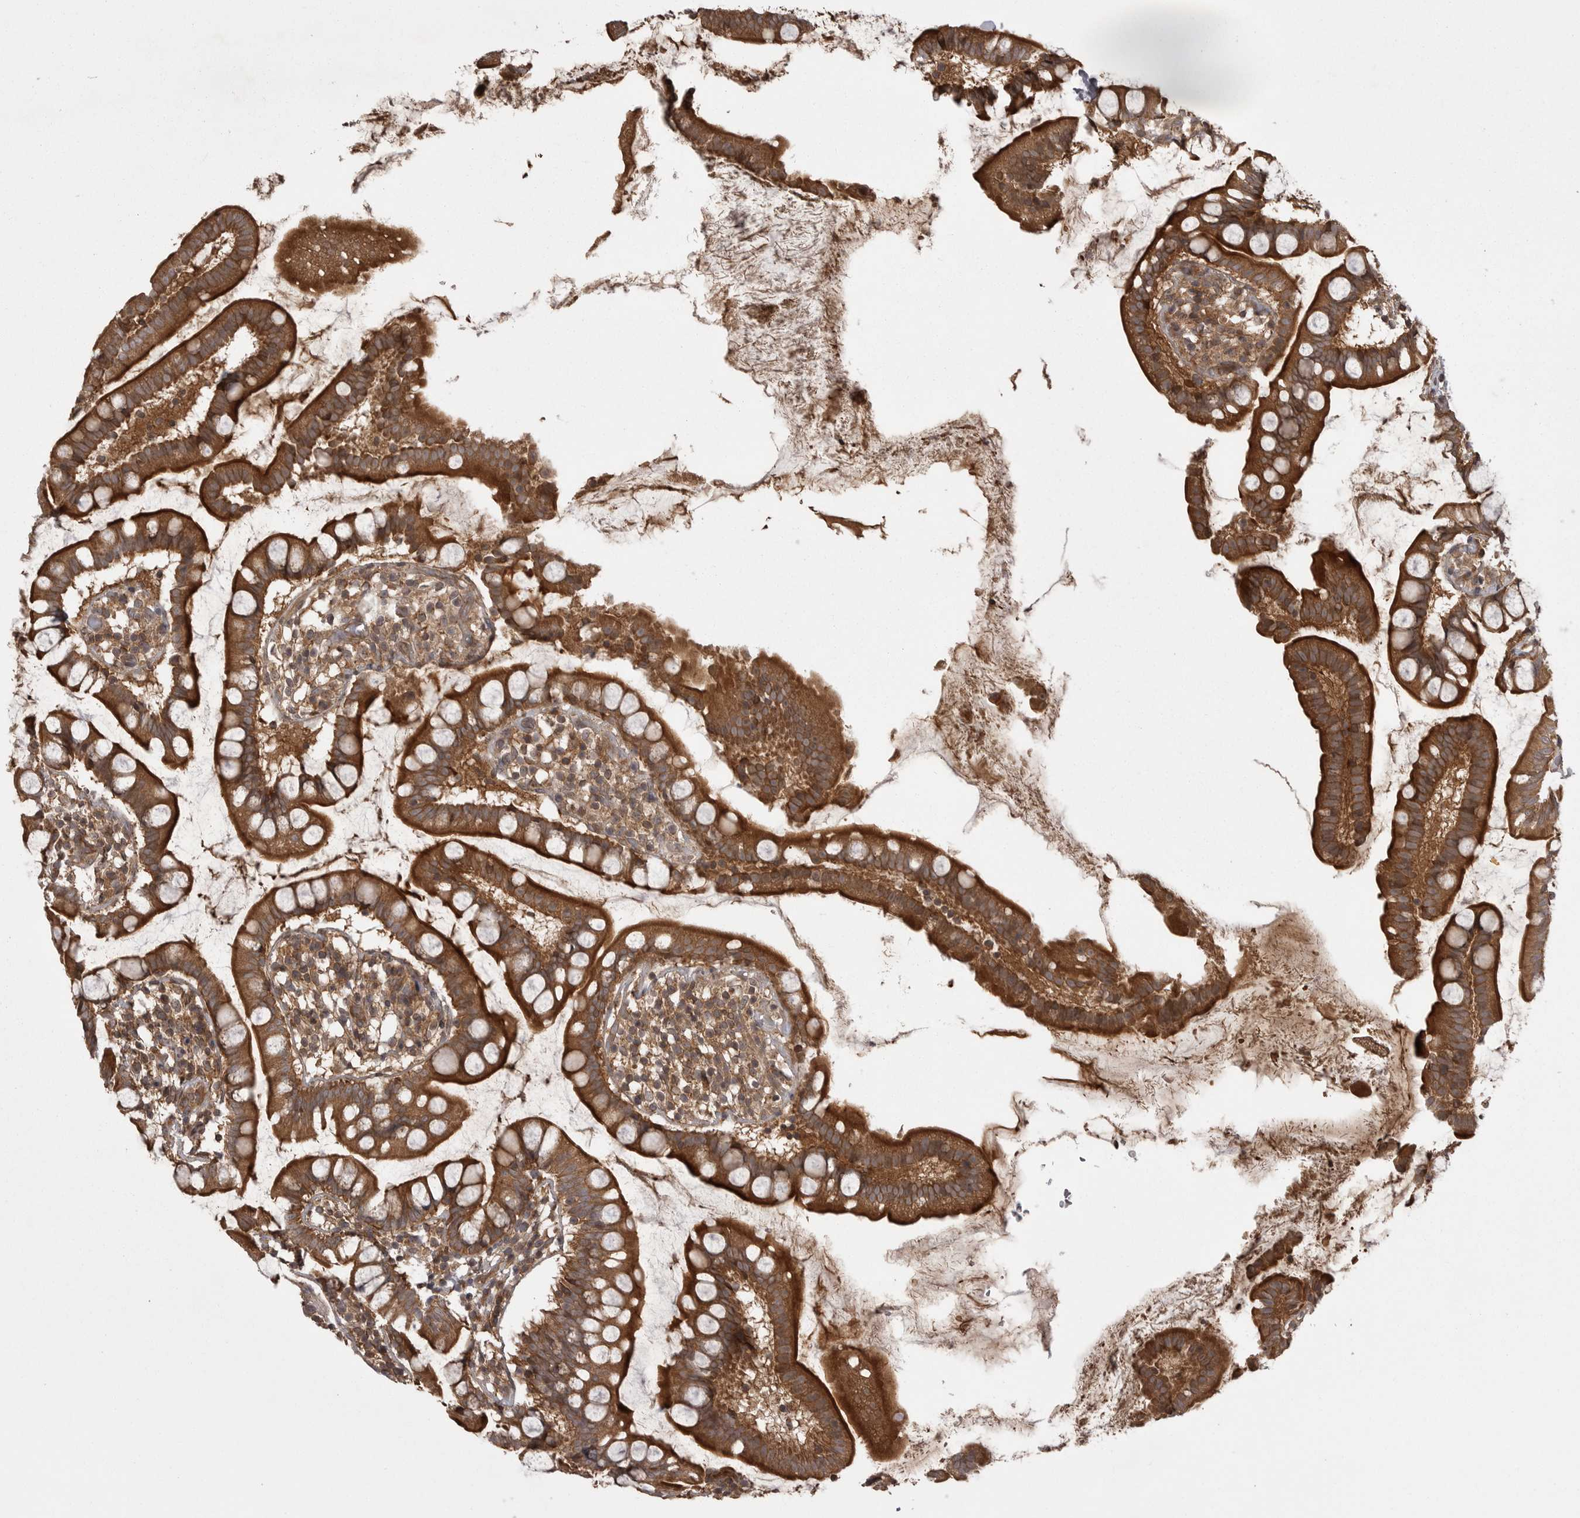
{"staining": {"intensity": "strong", "quantity": ">75%", "location": "cytoplasmic/membranous"}, "tissue": "small intestine", "cell_type": "Glandular cells", "image_type": "normal", "snomed": [{"axis": "morphology", "description": "Normal tissue, NOS"}, {"axis": "topography", "description": "Small intestine"}], "caption": "A photomicrograph of human small intestine stained for a protein shows strong cytoplasmic/membranous brown staining in glandular cells. (DAB (3,3'-diaminobenzidine) IHC, brown staining for protein, blue staining for nuclei).", "gene": "STK24", "patient": {"sex": "female", "age": 84}}